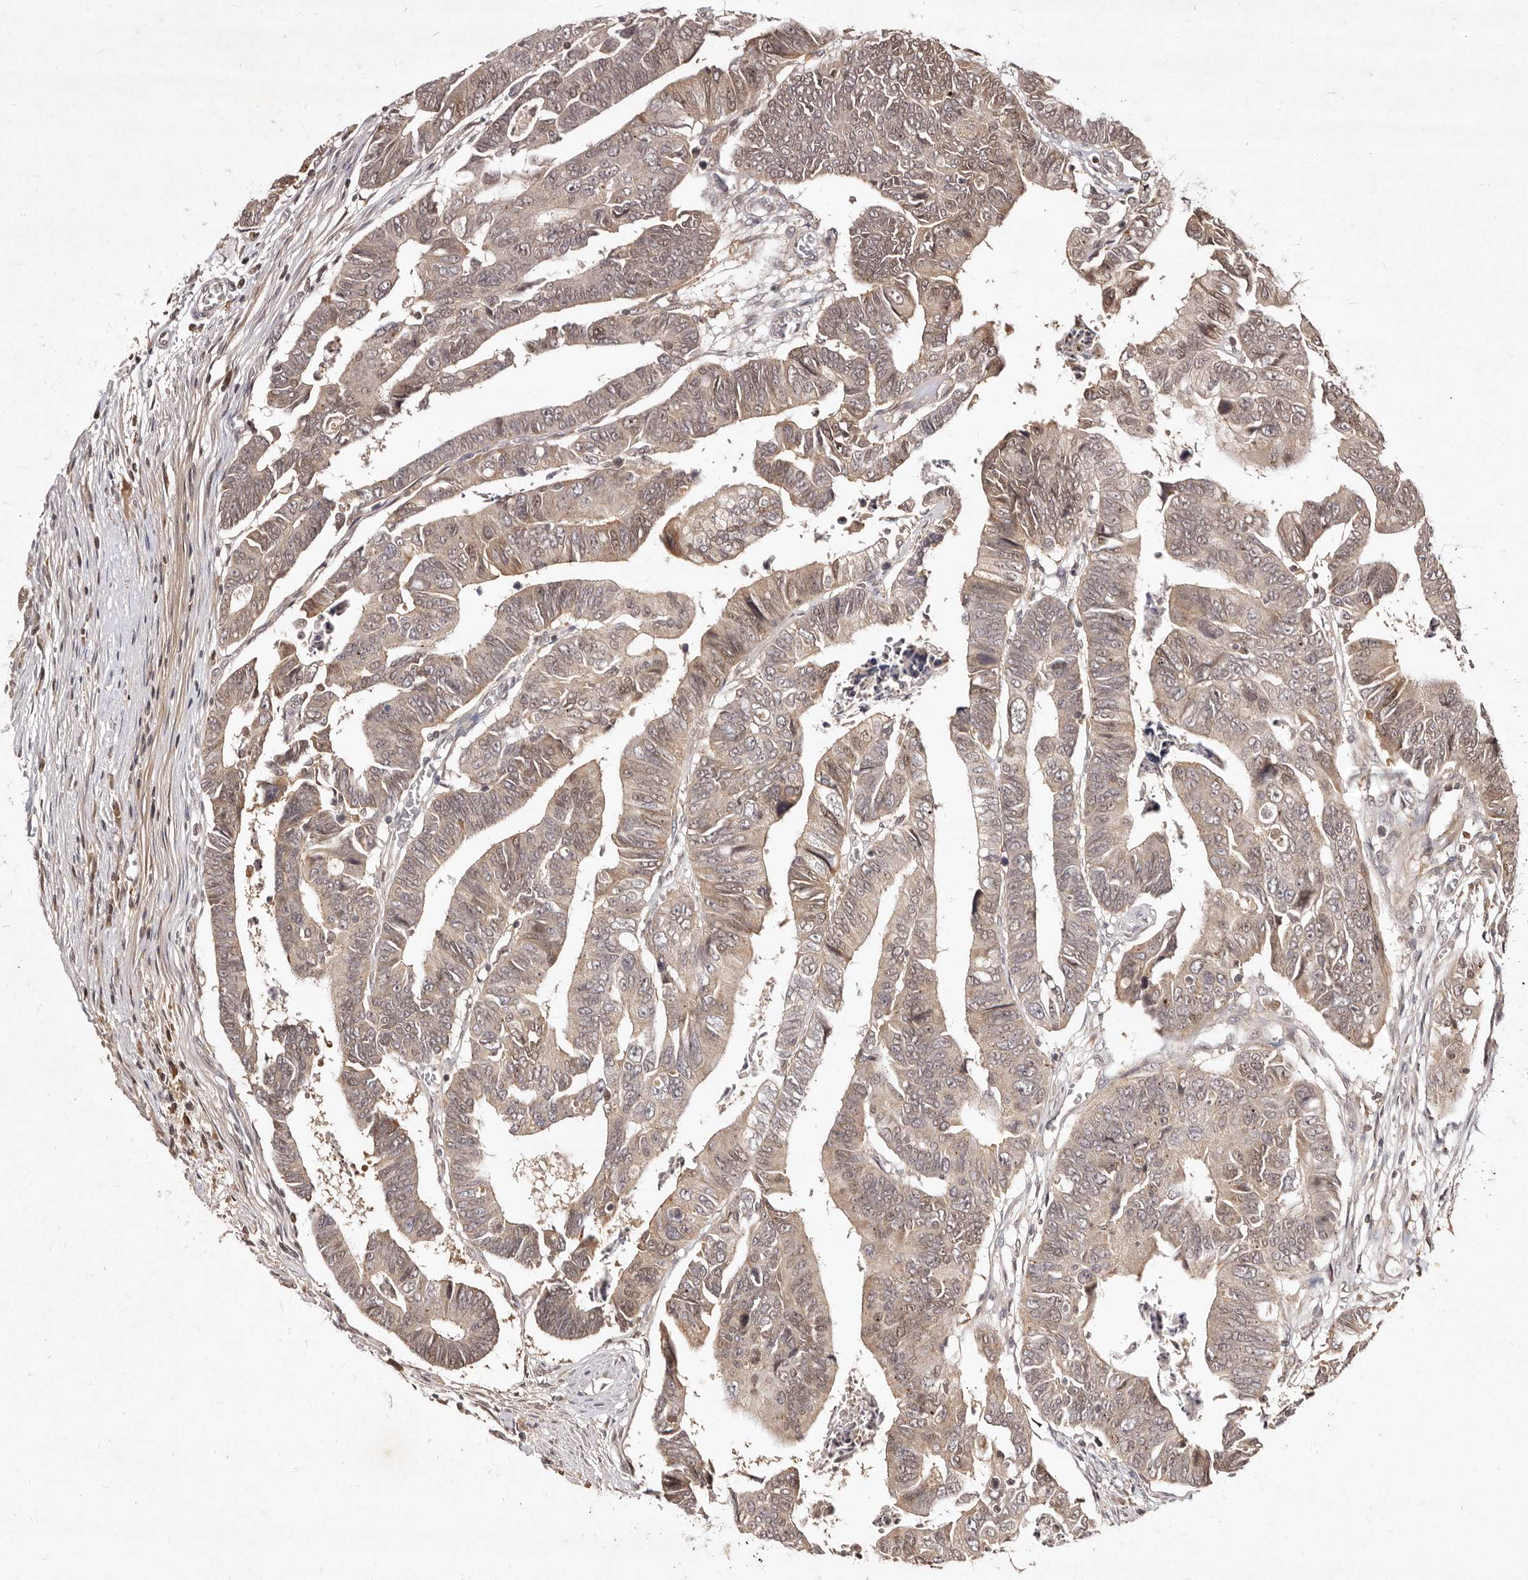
{"staining": {"intensity": "weak", "quantity": "<25%", "location": "cytoplasmic/membranous,nuclear"}, "tissue": "colorectal cancer", "cell_type": "Tumor cells", "image_type": "cancer", "snomed": [{"axis": "morphology", "description": "Adenocarcinoma, NOS"}, {"axis": "topography", "description": "Rectum"}], "caption": "Colorectal cancer (adenocarcinoma) stained for a protein using IHC exhibits no staining tumor cells.", "gene": "LCORL", "patient": {"sex": "female", "age": 65}}